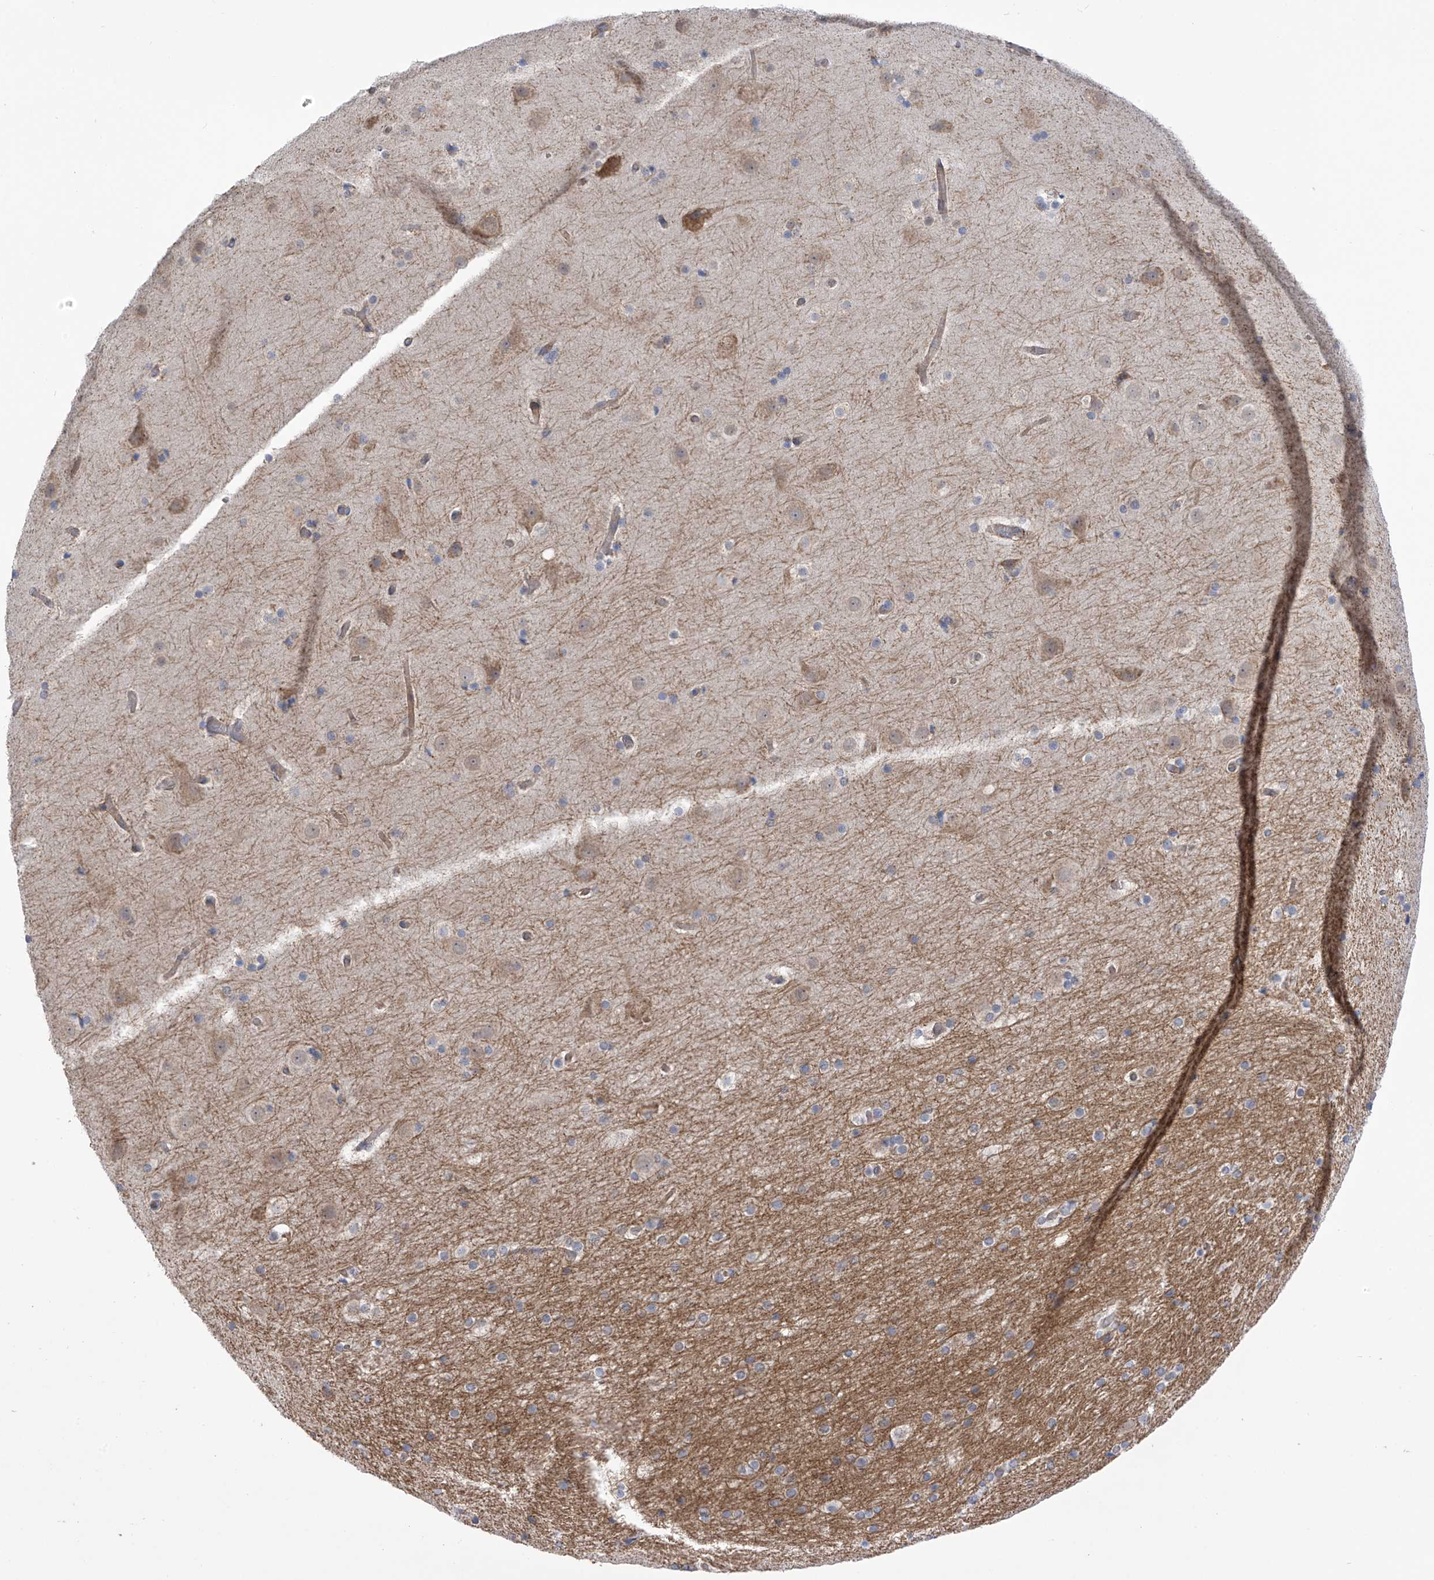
{"staining": {"intensity": "weak", "quantity": ">75%", "location": "cytoplasmic/membranous"}, "tissue": "cerebral cortex", "cell_type": "Endothelial cells", "image_type": "normal", "snomed": [{"axis": "morphology", "description": "Normal tissue, NOS"}, {"axis": "topography", "description": "Cerebral cortex"}], "caption": "High-power microscopy captured an immunohistochemistry photomicrograph of unremarkable cerebral cortex, revealing weak cytoplasmic/membranous staining in about >75% of endothelial cells. Immunohistochemistry (ihc) stains the protein in brown and the nuclei are stained blue.", "gene": "KIAA1522", "patient": {"sex": "male", "age": 57}}